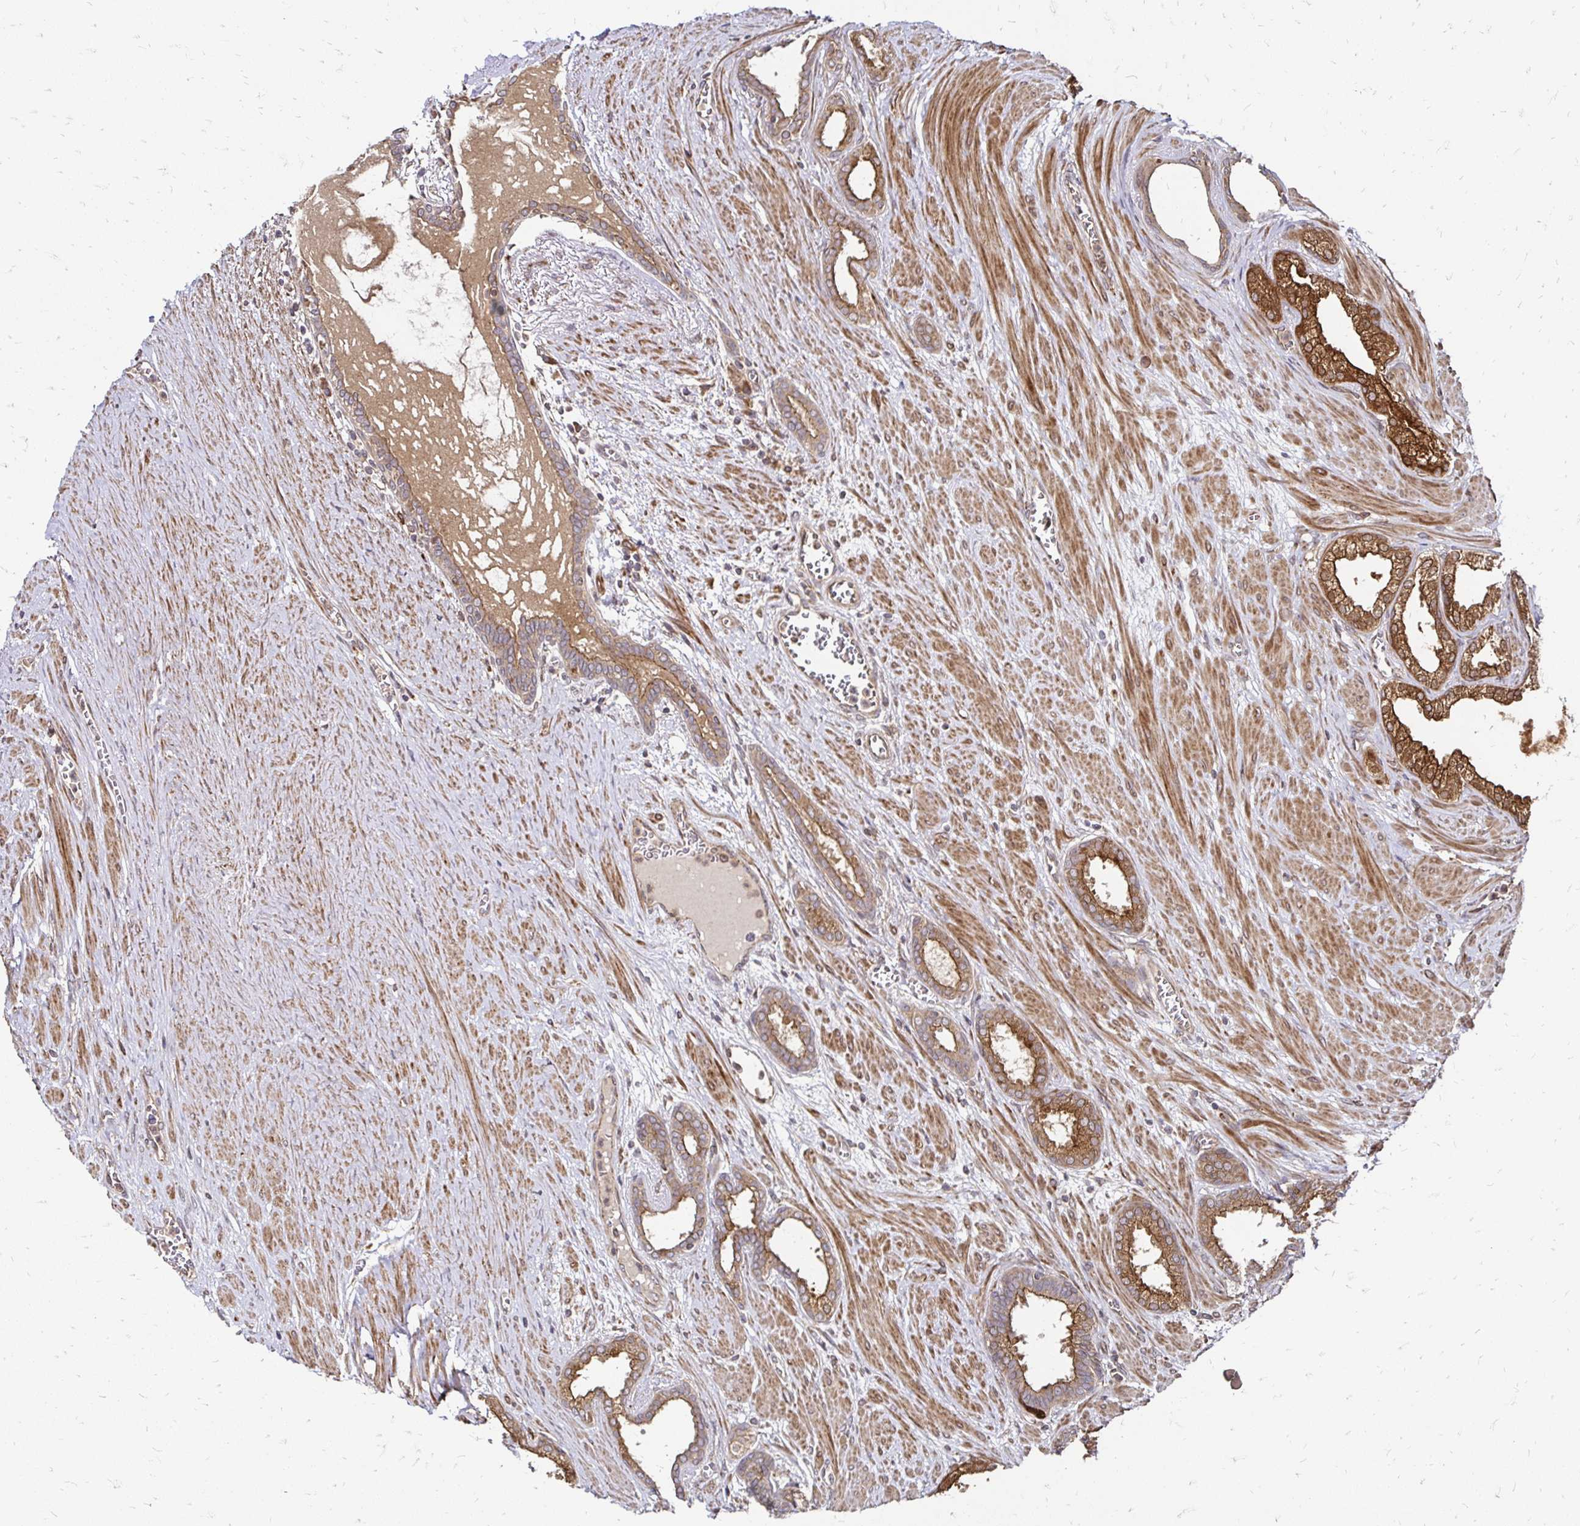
{"staining": {"intensity": "strong", "quantity": "25%-75%", "location": "cytoplasmic/membranous"}, "tissue": "prostate cancer", "cell_type": "Tumor cells", "image_type": "cancer", "snomed": [{"axis": "morphology", "description": "Adenocarcinoma, High grade"}, {"axis": "topography", "description": "Prostate"}], "caption": "A high-resolution photomicrograph shows immunohistochemistry (IHC) staining of prostate cancer, which exhibits strong cytoplasmic/membranous staining in about 25%-75% of tumor cells. The protein of interest is stained brown, and the nuclei are stained in blue (DAB (3,3'-diaminobenzidine) IHC with brightfield microscopy, high magnification).", "gene": "ZW10", "patient": {"sex": "male", "age": 60}}